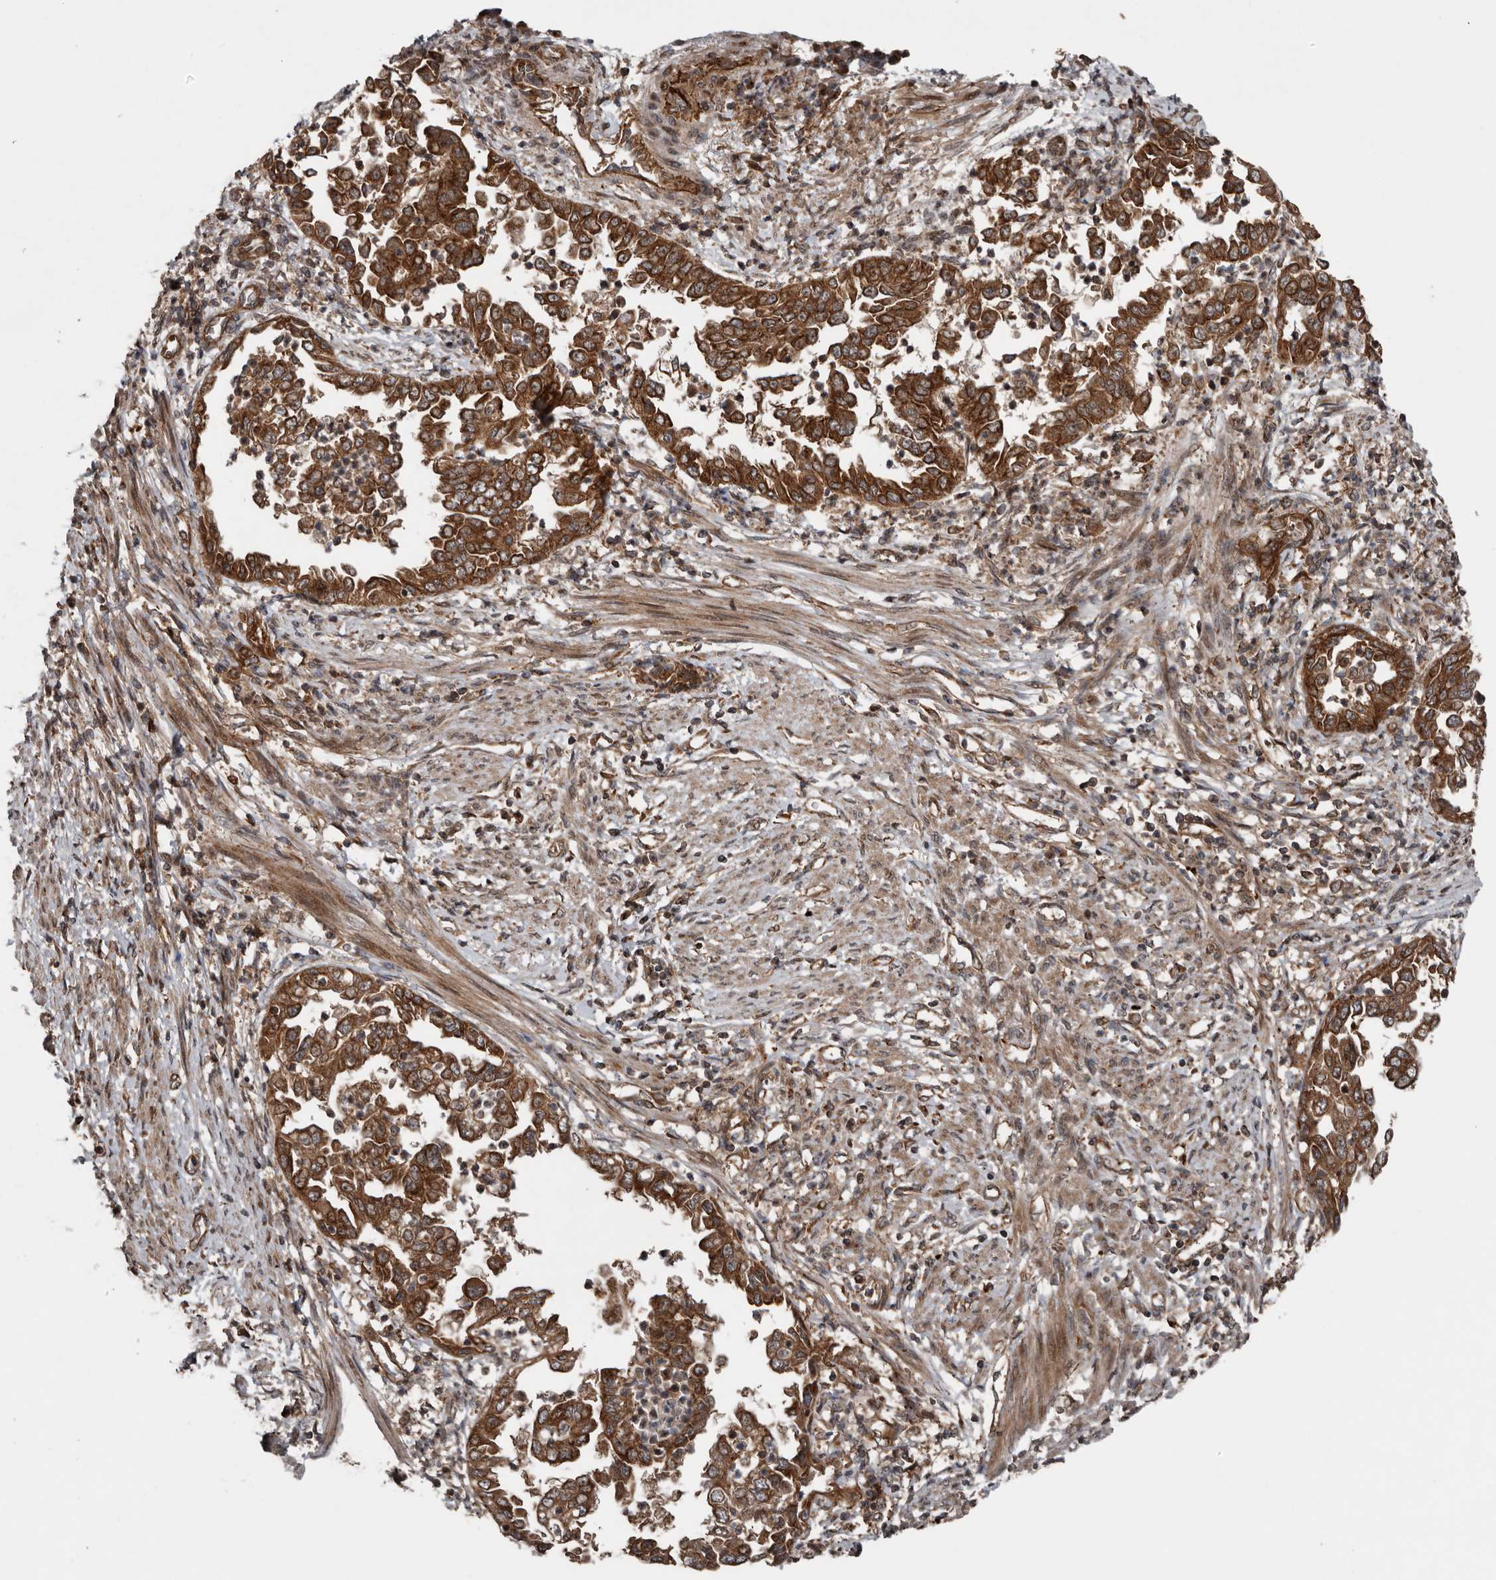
{"staining": {"intensity": "strong", "quantity": ">75%", "location": "cytoplasmic/membranous"}, "tissue": "endometrial cancer", "cell_type": "Tumor cells", "image_type": "cancer", "snomed": [{"axis": "morphology", "description": "Adenocarcinoma, NOS"}, {"axis": "topography", "description": "Endometrium"}], "caption": "Protein analysis of adenocarcinoma (endometrial) tissue exhibits strong cytoplasmic/membranous positivity in about >75% of tumor cells.", "gene": "CCDC190", "patient": {"sex": "female", "age": 85}}